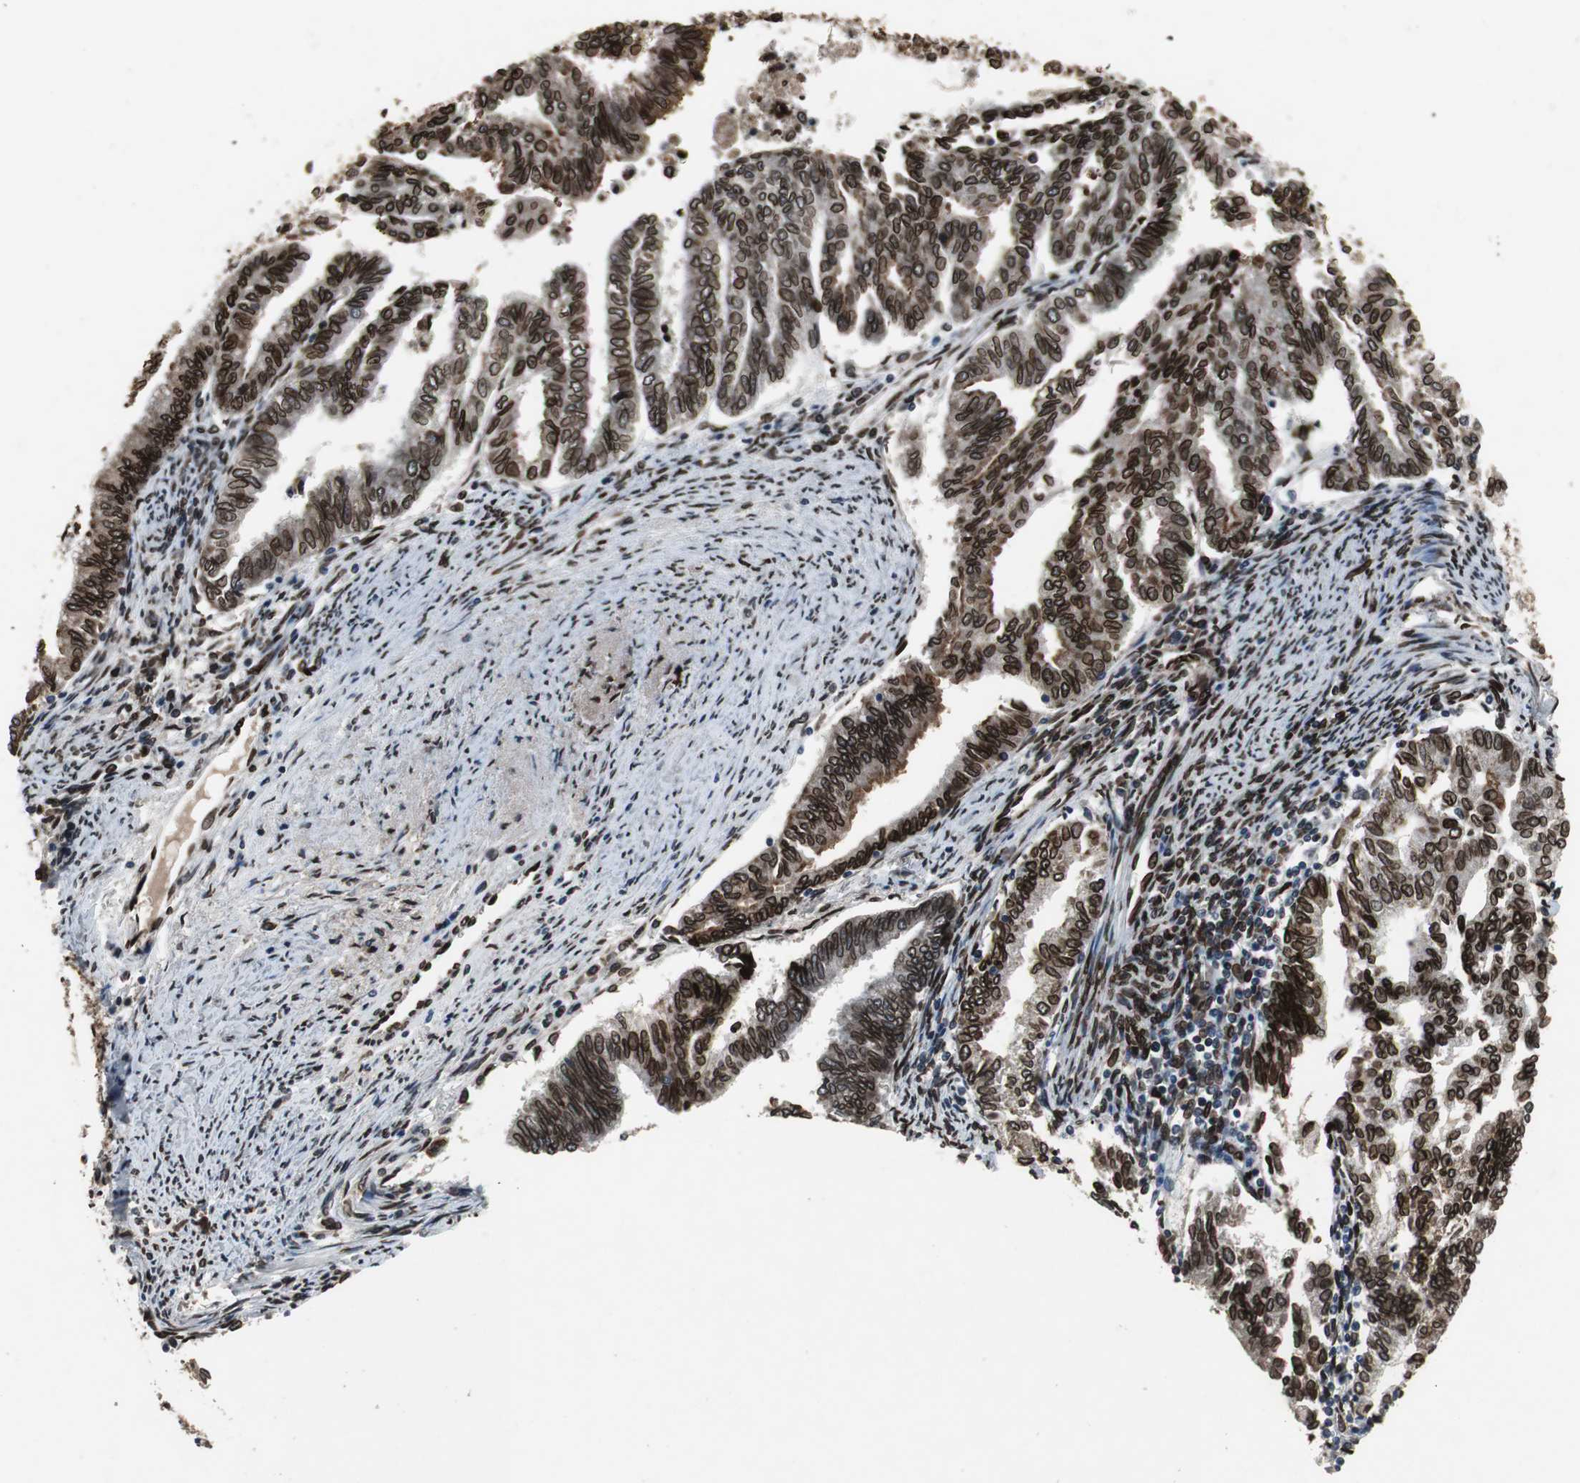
{"staining": {"intensity": "strong", "quantity": ">75%", "location": "cytoplasmic/membranous,nuclear"}, "tissue": "endometrial cancer", "cell_type": "Tumor cells", "image_type": "cancer", "snomed": [{"axis": "morphology", "description": "Adenocarcinoma, NOS"}, {"axis": "topography", "description": "Endometrium"}], "caption": "Tumor cells exhibit high levels of strong cytoplasmic/membranous and nuclear expression in approximately >75% of cells in adenocarcinoma (endometrial).", "gene": "LMNA", "patient": {"sex": "female", "age": 79}}